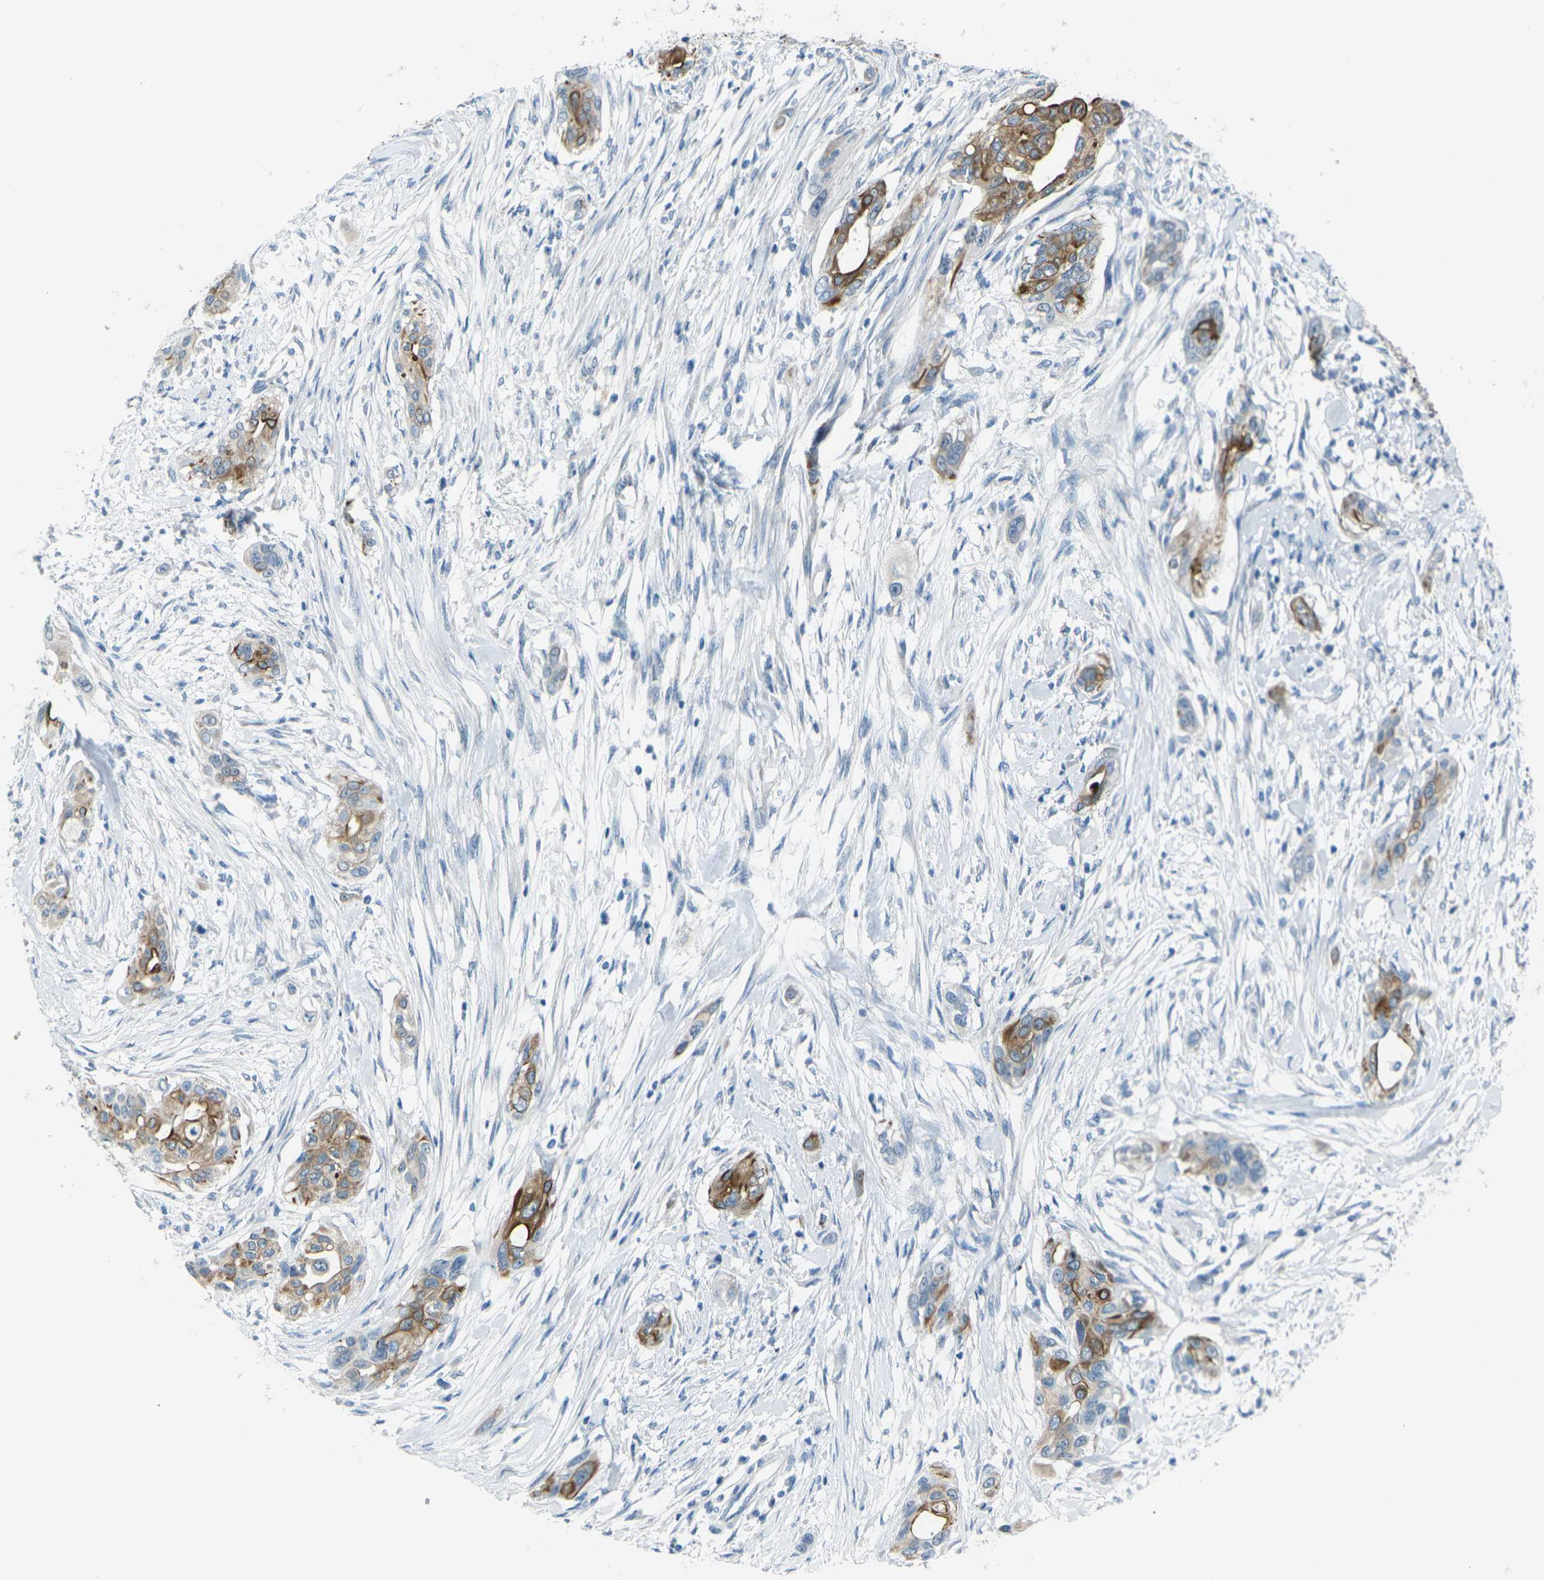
{"staining": {"intensity": "moderate", "quantity": ">75%", "location": "cytoplasmic/membranous"}, "tissue": "pancreatic cancer", "cell_type": "Tumor cells", "image_type": "cancer", "snomed": [{"axis": "morphology", "description": "Adenocarcinoma, NOS"}, {"axis": "topography", "description": "Pancreas"}], "caption": "An image showing moderate cytoplasmic/membranous staining in about >75% of tumor cells in pancreatic cancer (adenocarcinoma), as visualized by brown immunohistochemical staining.", "gene": "ANKRD46", "patient": {"sex": "female", "age": 60}}